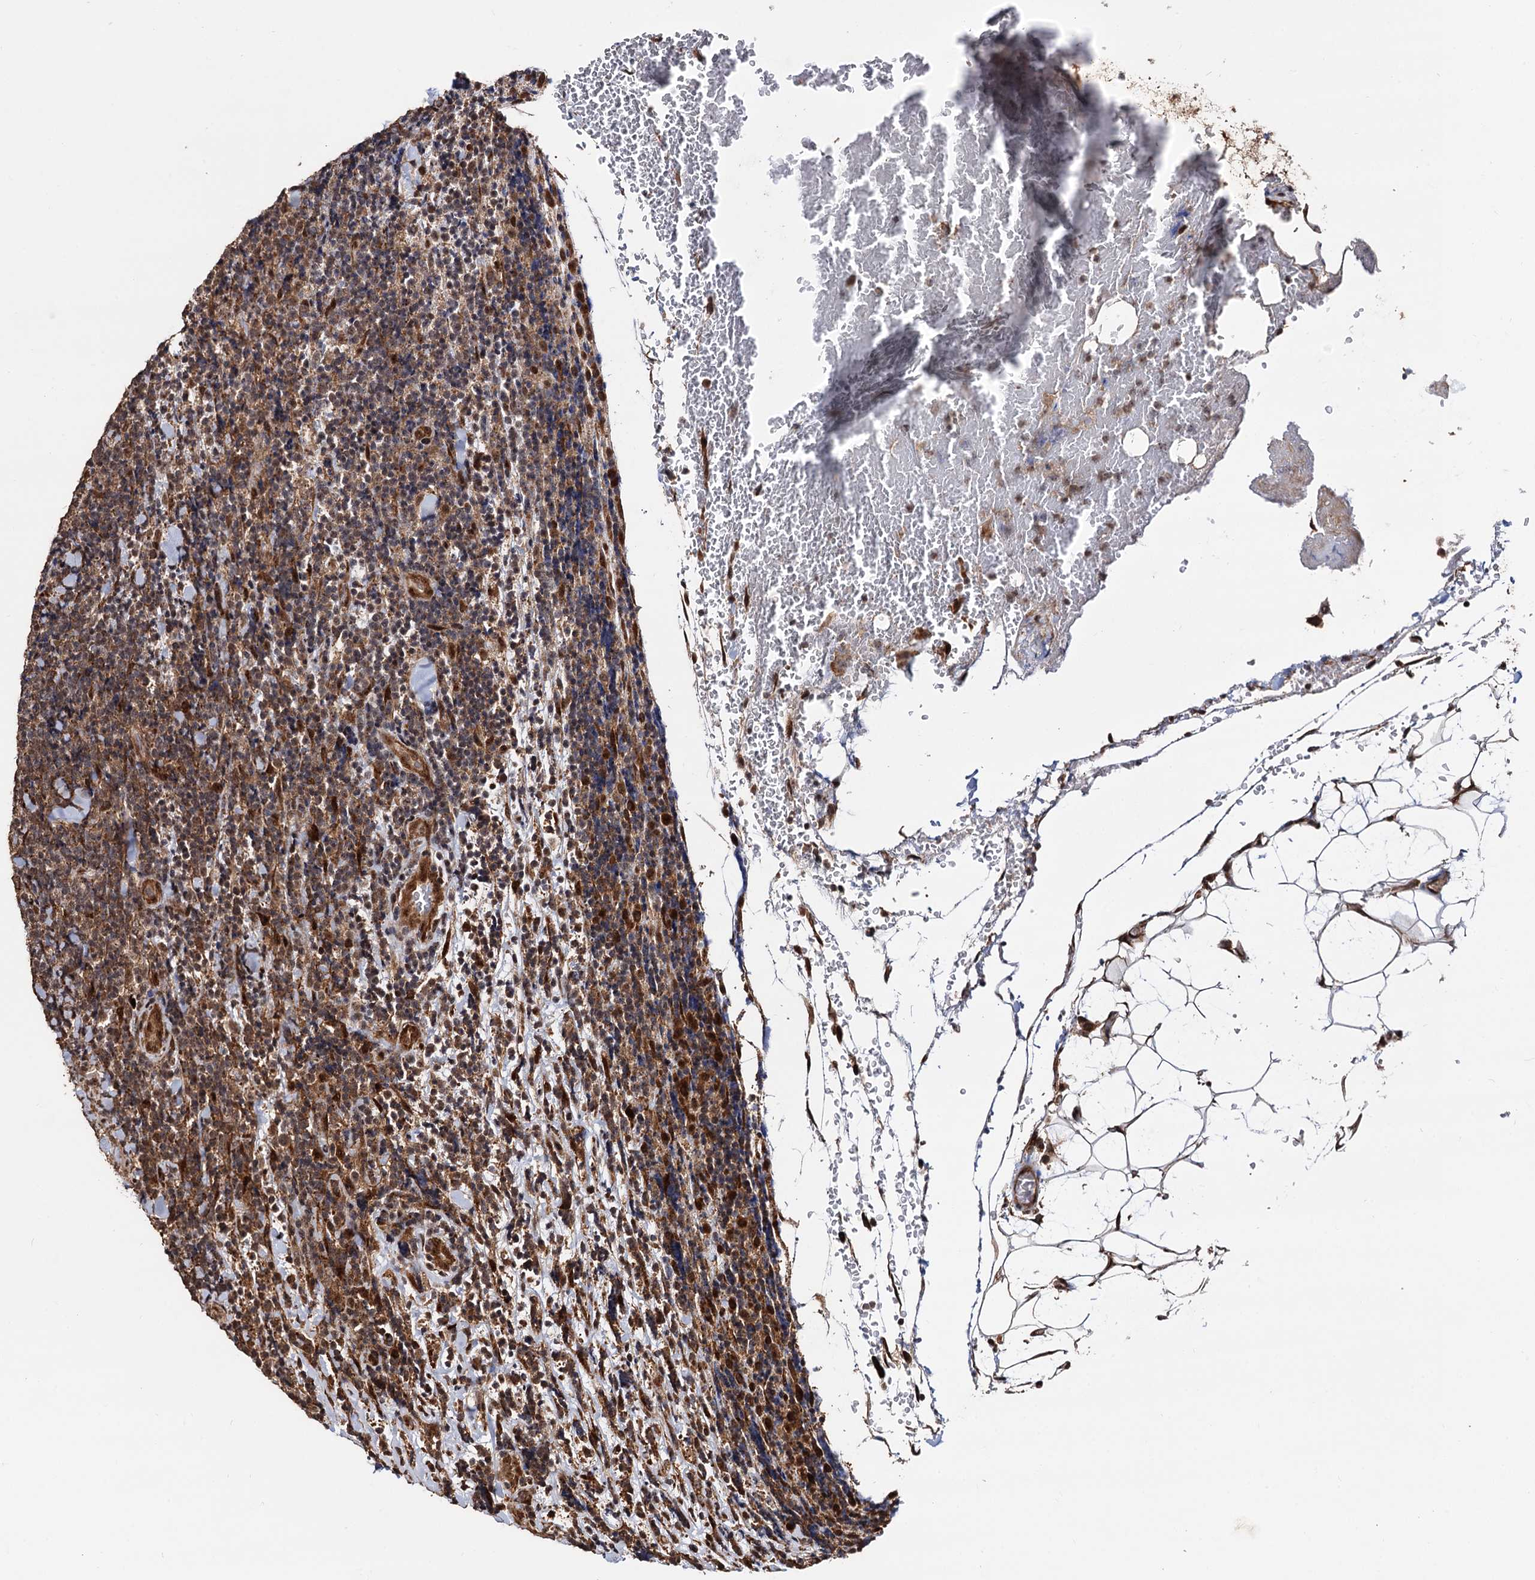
{"staining": {"intensity": "moderate", "quantity": "25%-75%", "location": "nuclear"}, "tissue": "lymphoma", "cell_type": "Tumor cells", "image_type": "cancer", "snomed": [{"axis": "morphology", "description": "Malignant lymphoma, non-Hodgkin's type, Low grade"}, {"axis": "topography", "description": "Lymph node"}], "caption": "Immunohistochemistry of human lymphoma reveals medium levels of moderate nuclear staining in about 25%-75% of tumor cells.", "gene": "PIGB", "patient": {"sex": "male", "age": 66}}